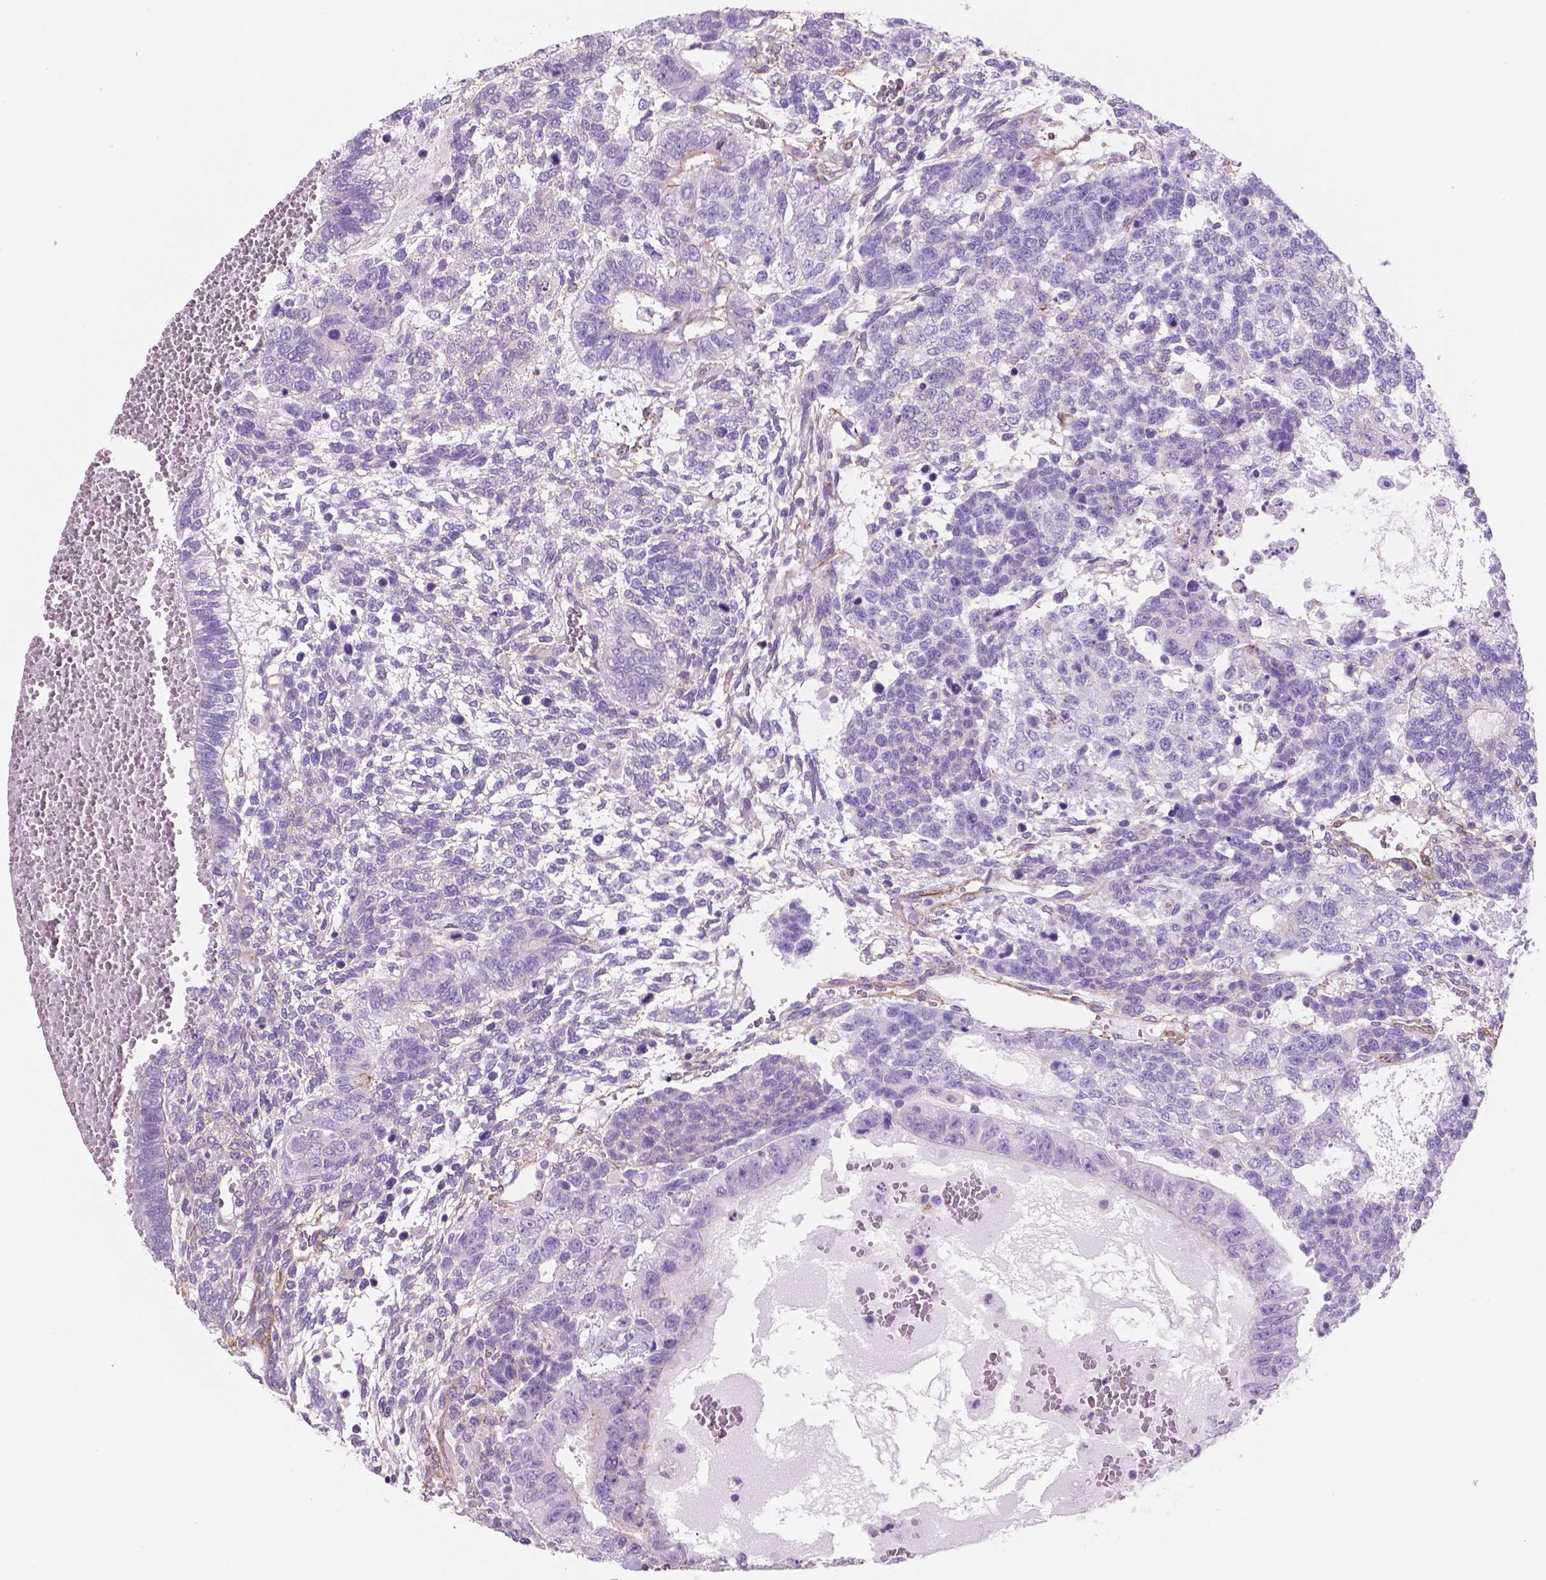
{"staining": {"intensity": "negative", "quantity": "none", "location": "none"}, "tissue": "testis cancer", "cell_type": "Tumor cells", "image_type": "cancer", "snomed": [{"axis": "morphology", "description": "Normal tissue, NOS"}, {"axis": "morphology", "description": "Carcinoma, Embryonal, NOS"}, {"axis": "topography", "description": "Testis"}, {"axis": "topography", "description": "Epididymis"}], "caption": "Immunohistochemical staining of testis cancer (embryonal carcinoma) reveals no significant positivity in tumor cells.", "gene": "TOR2A", "patient": {"sex": "male", "age": 23}}